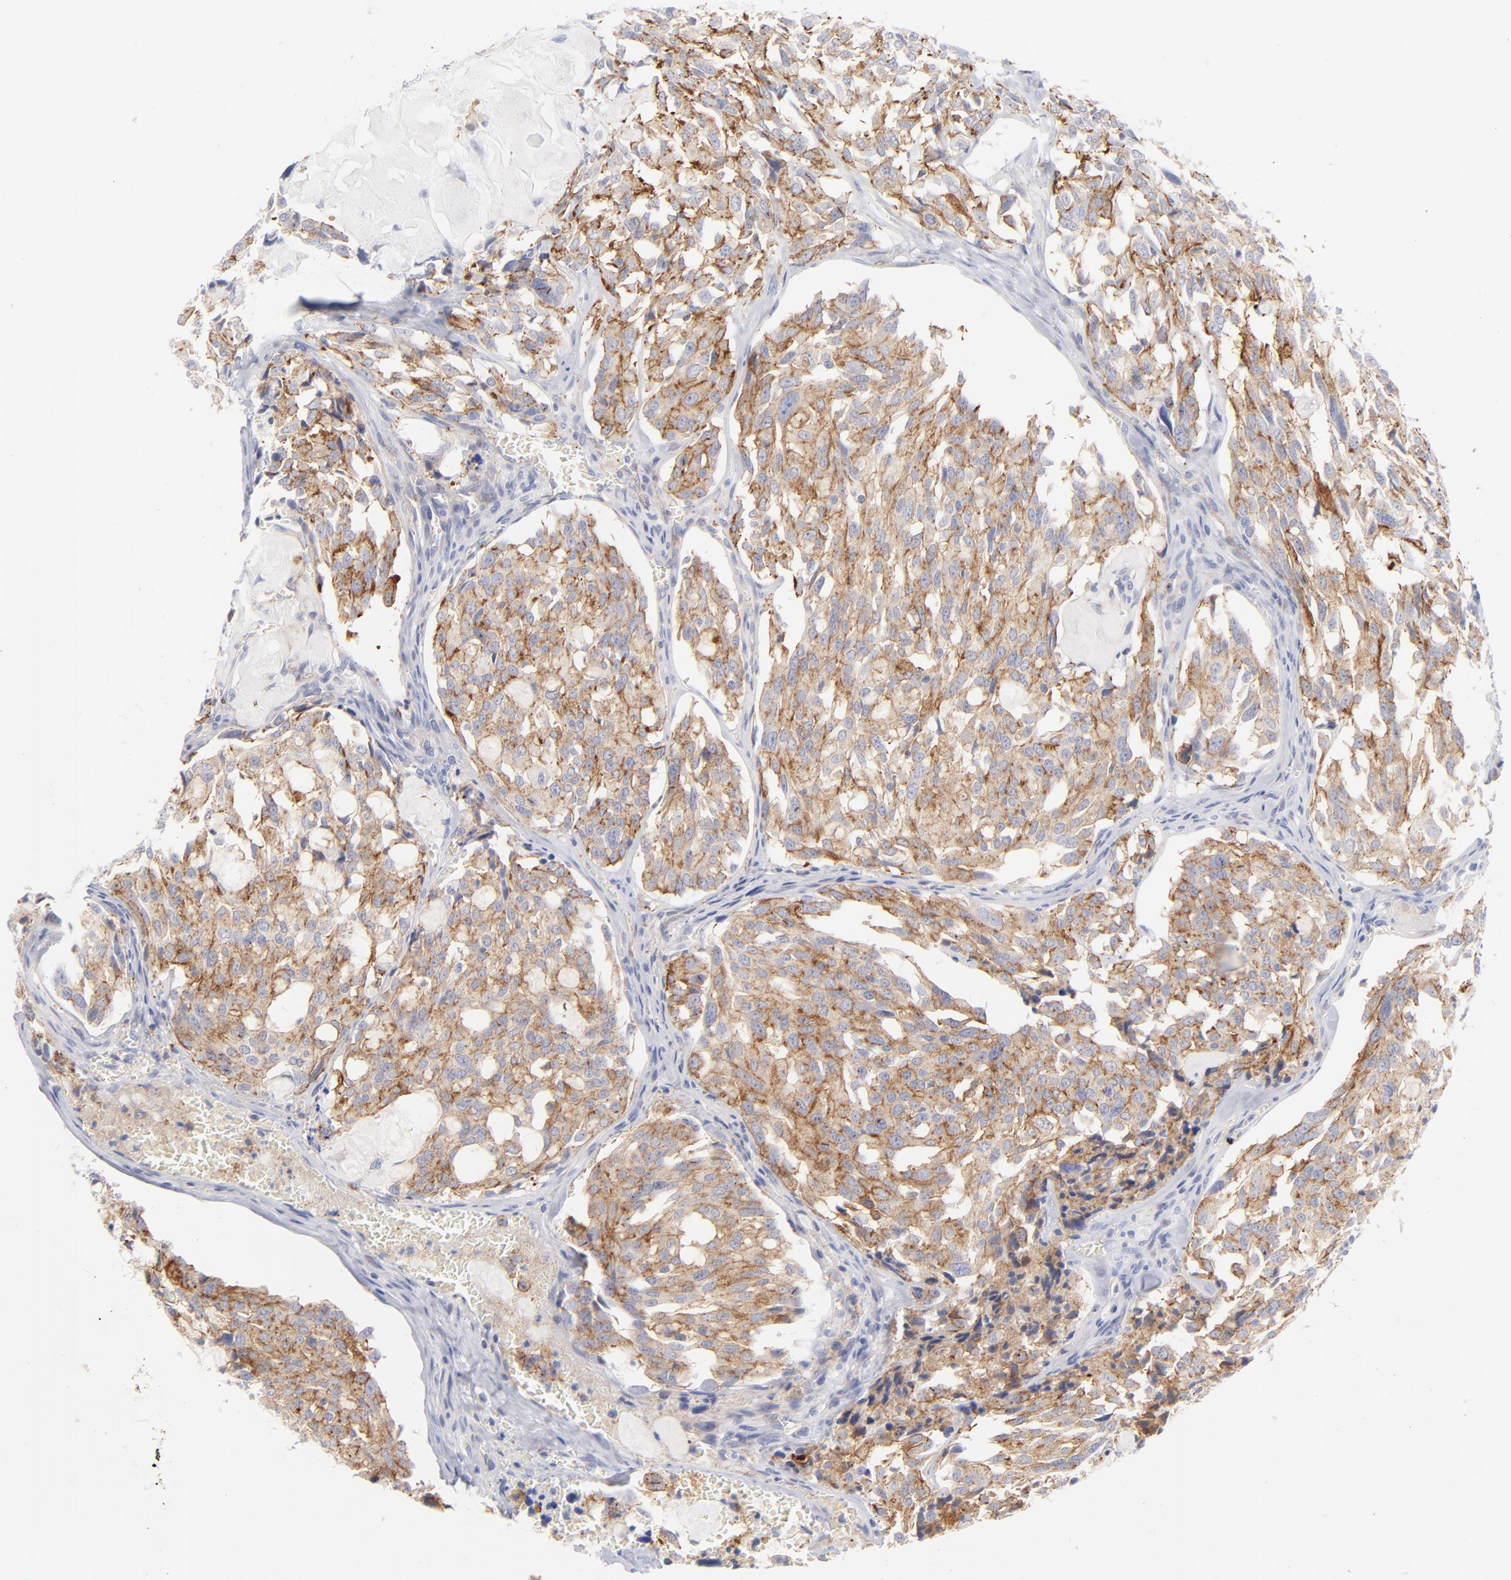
{"staining": {"intensity": "moderate", "quantity": ">75%", "location": "cytoplasmic/membranous"}, "tissue": "thyroid cancer", "cell_type": "Tumor cells", "image_type": "cancer", "snomed": [{"axis": "morphology", "description": "Carcinoma, NOS"}, {"axis": "morphology", "description": "Carcinoid, malignant, NOS"}, {"axis": "topography", "description": "Thyroid gland"}], "caption": "A high-resolution histopathology image shows IHC staining of thyroid cancer (carcinoid (malignant)), which exhibits moderate cytoplasmic/membranous staining in approximately >75% of tumor cells. (Stains: DAB in brown, nuclei in blue, Microscopy: brightfield microscopy at high magnification).", "gene": "ACTA2", "patient": {"sex": "male", "age": 33}}